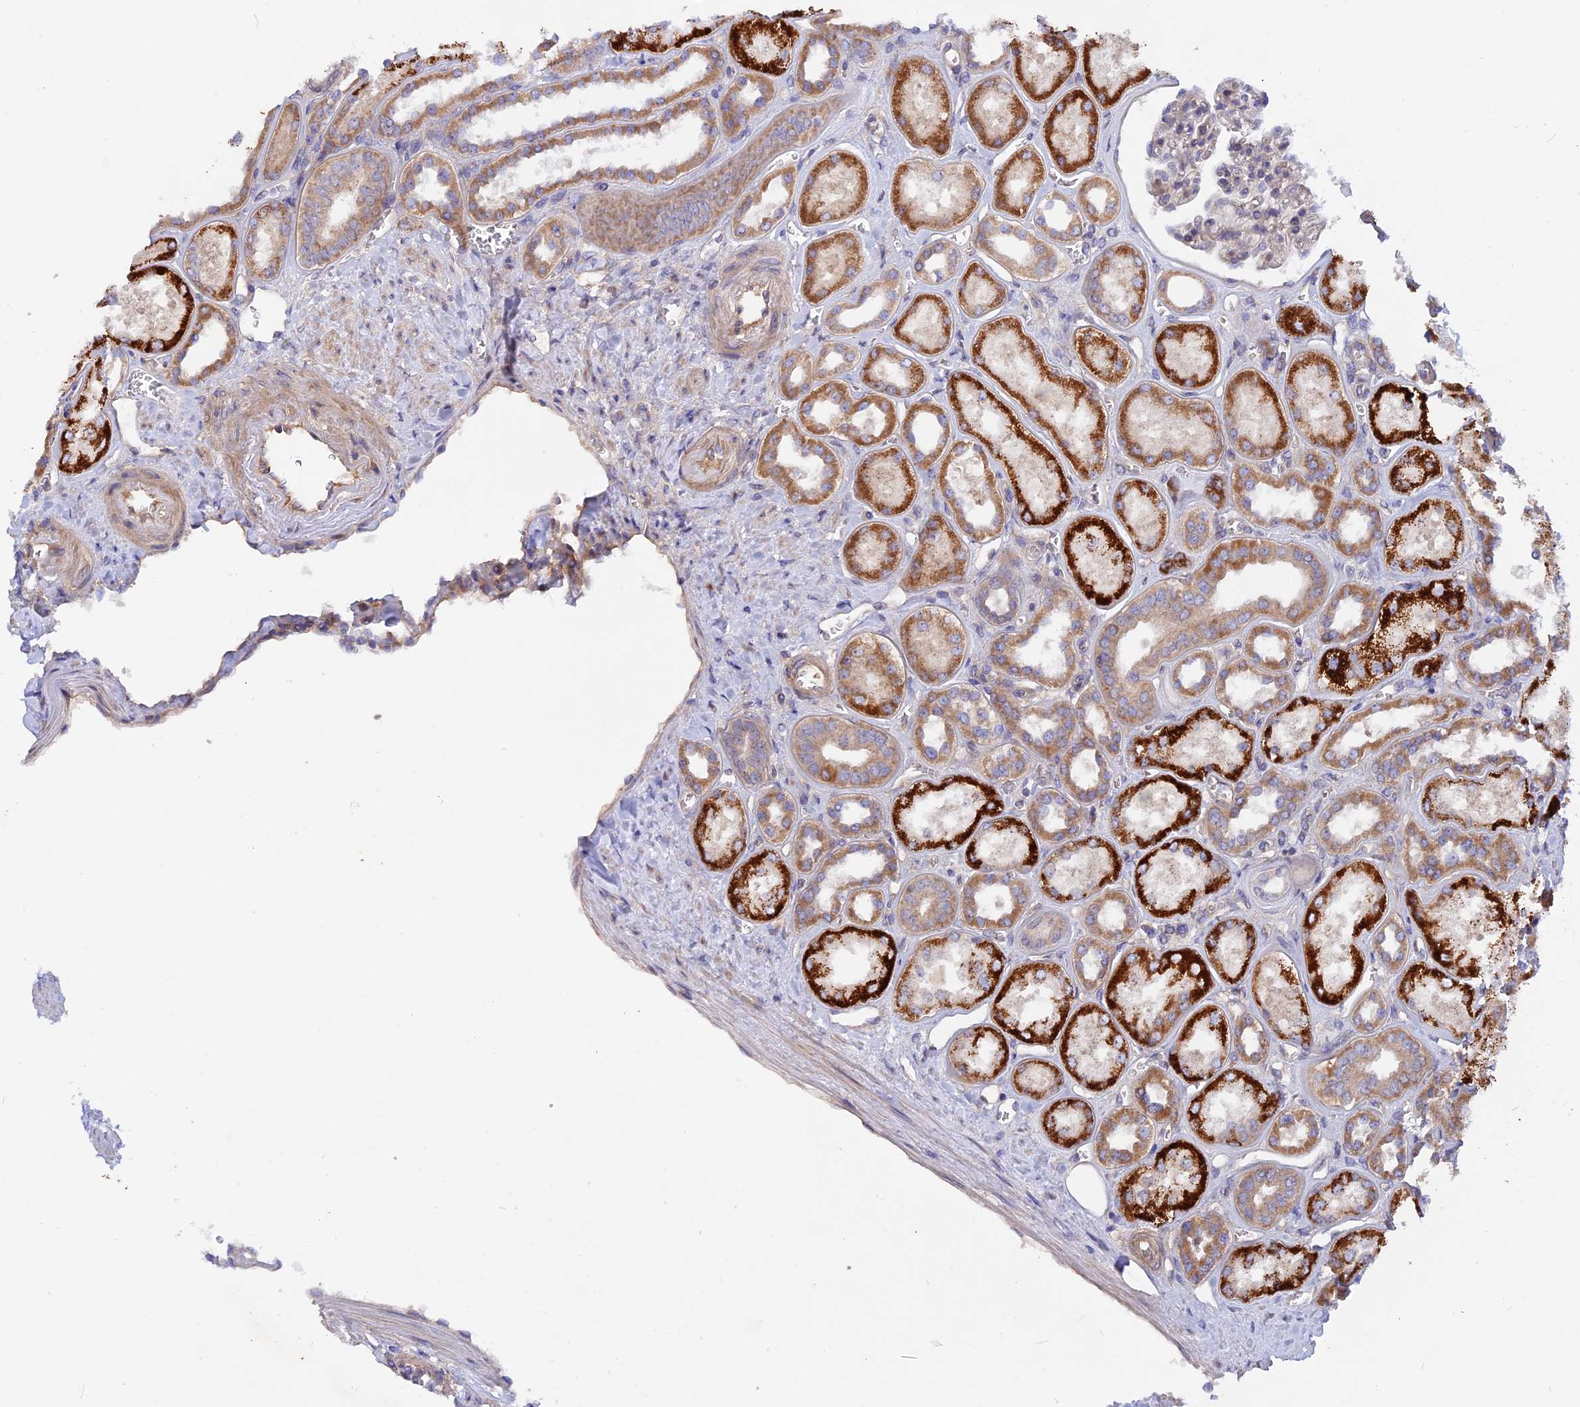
{"staining": {"intensity": "weak", "quantity": "<25%", "location": "cytoplasmic/membranous"}, "tissue": "kidney", "cell_type": "Cells in glomeruli", "image_type": "normal", "snomed": [{"axis": "morphology", "description": "Normal tissue, NOS"}, {"axis": "morphology", "description": "Adenocarcinoma, NOS"}, {"axis": "topography", "description": "Kidney"}], "caption": "This is a micrograph of immunohistochemistry staining of benign kidney, which shows no expression in cells in glomeruli. (Brightfield microscopy of DAB immunohistochemistry (IHC) at high magnification).", "gene": "HYCC1", "patient": {"sex": "female", "age": 68}}